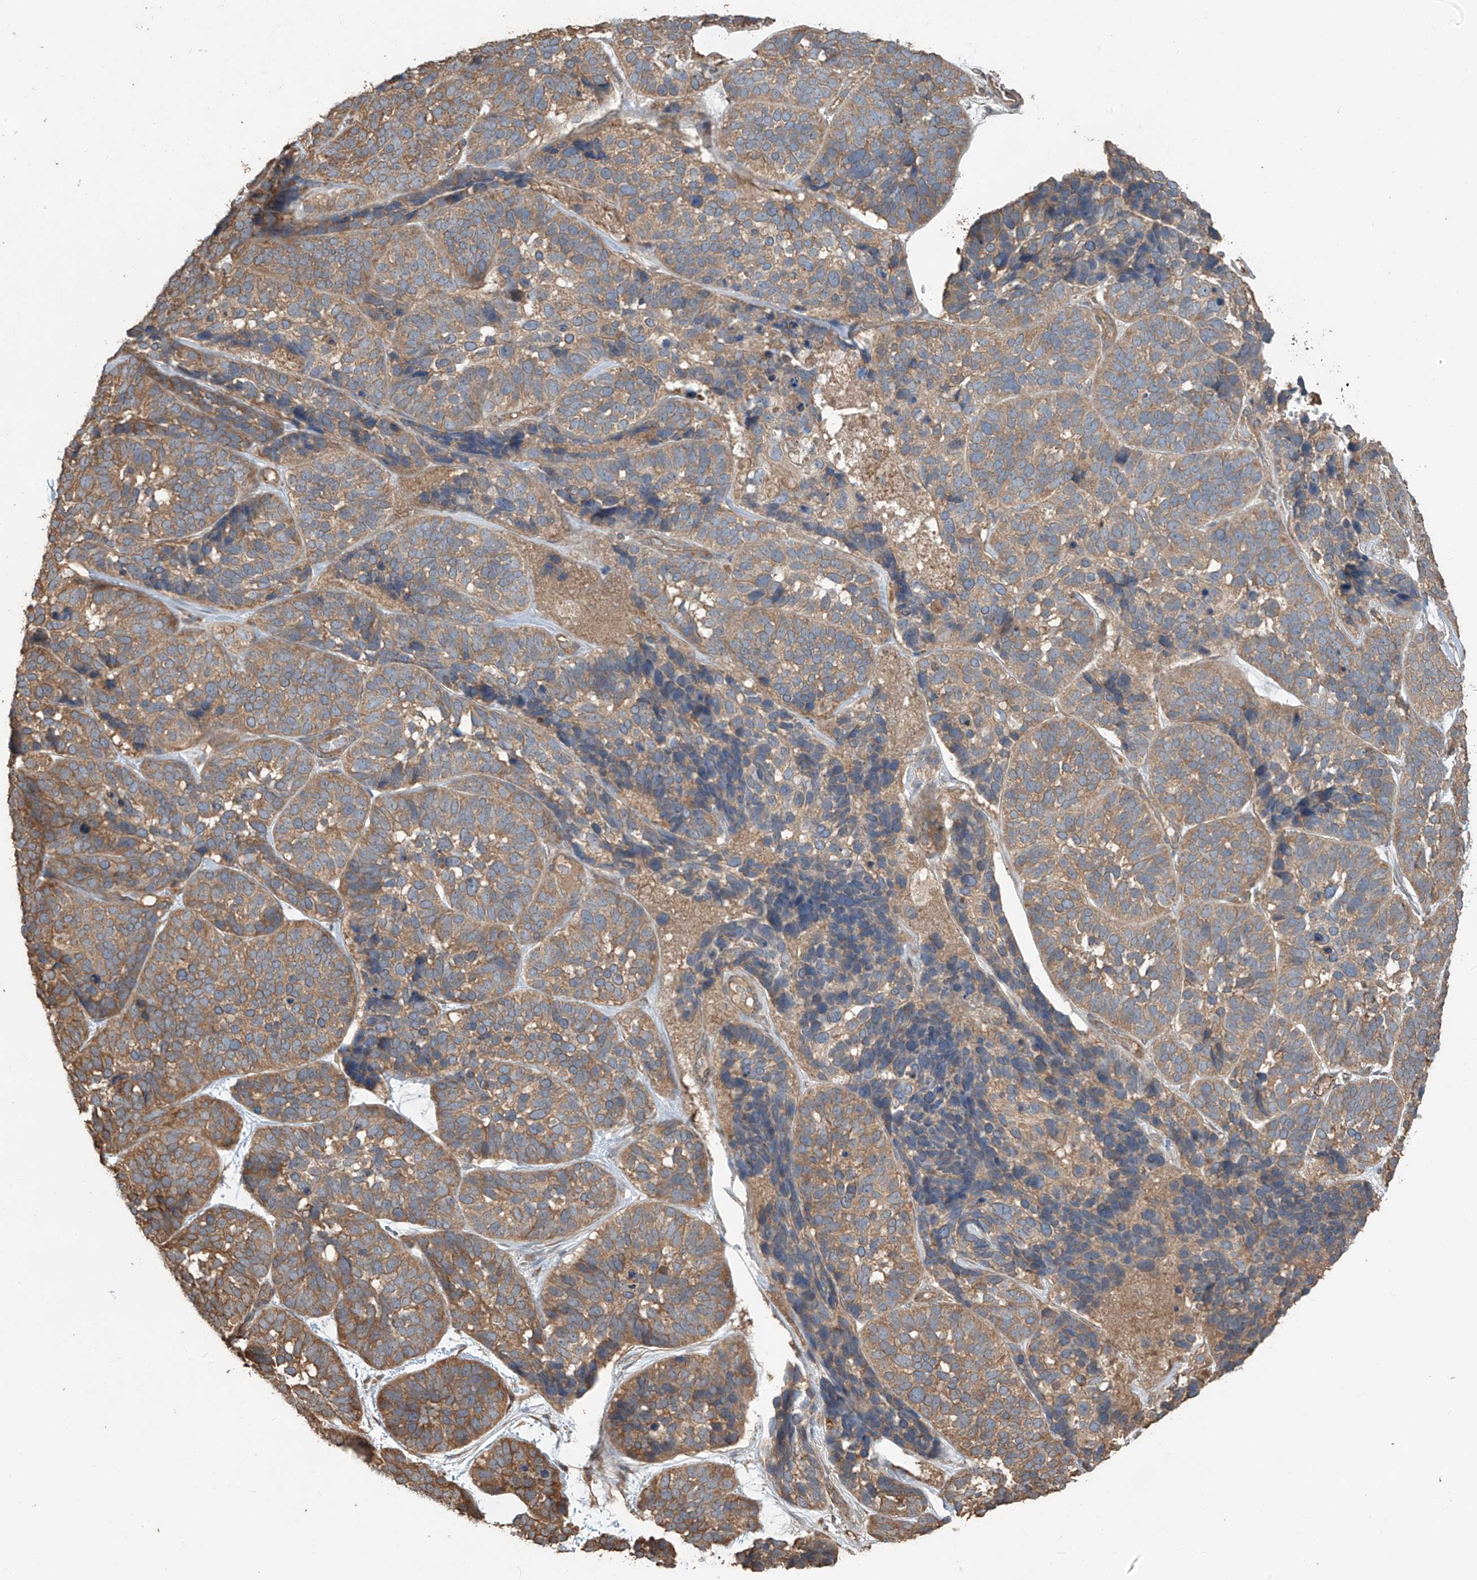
{"staining": {"intensity": "moderate", "quantity": ">75%", "location": "cytoplasmic/membranous"}, "tissue": "skin cancer", "cell_type": "Tumor cells", "image_type": "cancer", "snomed": [{"axis": "morphology", "description": "Basal cell carcinoma"}, {"axis": "topography", "description": "Skin"}], "caption": "Tumor cells exhibit moderate cytoplasmic/membranous staining in approximately >75% of cells in basal cell carcinoma (skin).", "gene": "AGBL5", "patient": {"sex": "male", "age": 62}}